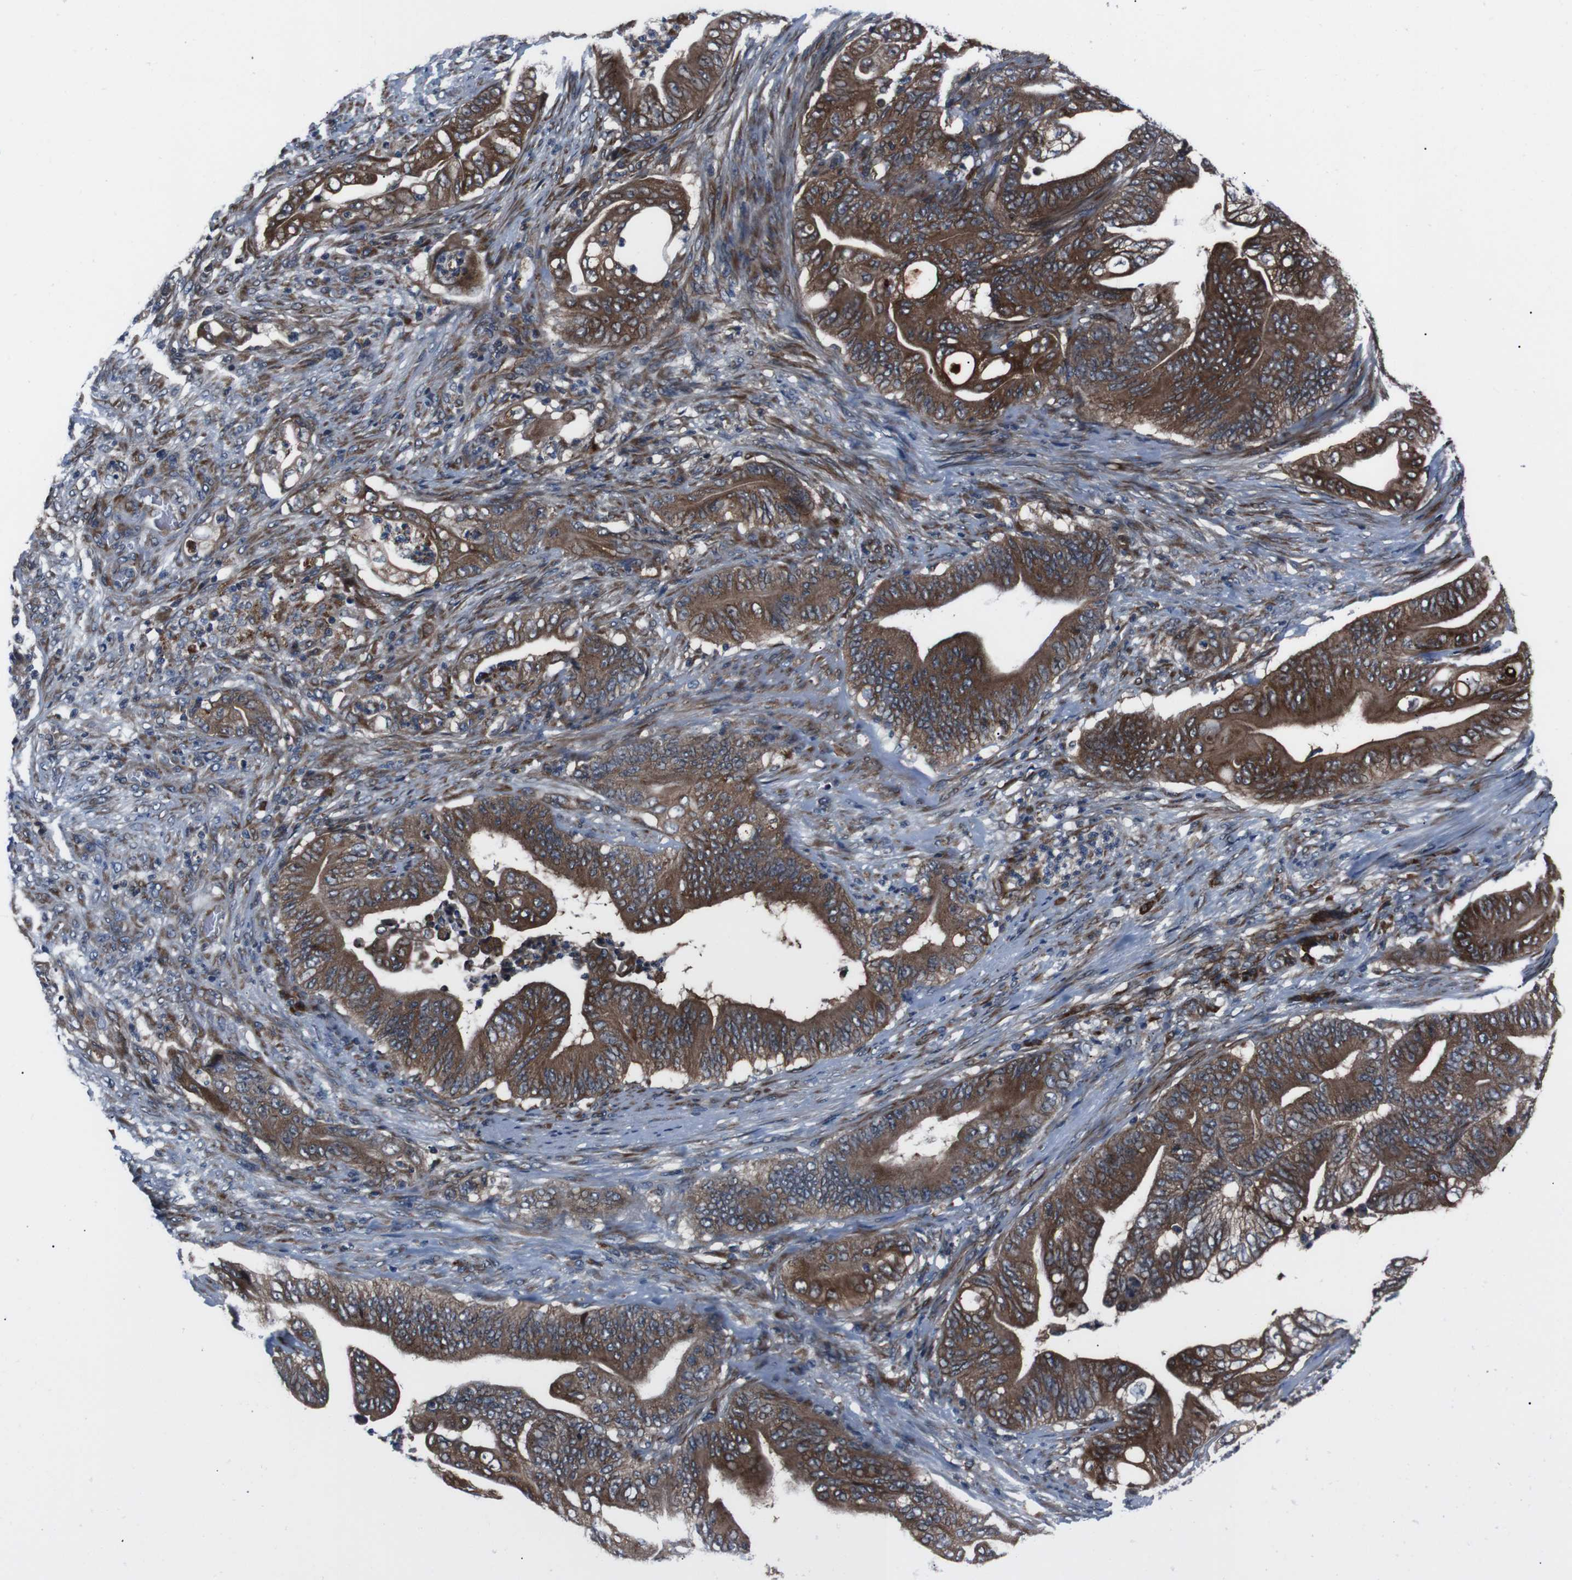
{"staining": {"intensity": "strong", "quantity": ">75%", "location": "cytoplasmic/membranous"}, "tissue": "stomach cancer", "cell_type": "Tumor cells", "image_type": "cancer", "snomed": [{"axis": "morphology", "description": "Adenocarcinoma, NOS"}, {"axis": "topography", "description": "Stomach"}], "caption": "Immunohistochemistry (IHC) photomicrograph of adenocarcinoma (stomach) stained for a protein (brown), which displays high levels of strong cytoplasmic/membranous positivity in about >75% of tumor cells.", "gene": "EIF4A2", "patient": {"sex": "female", "age": 73}}